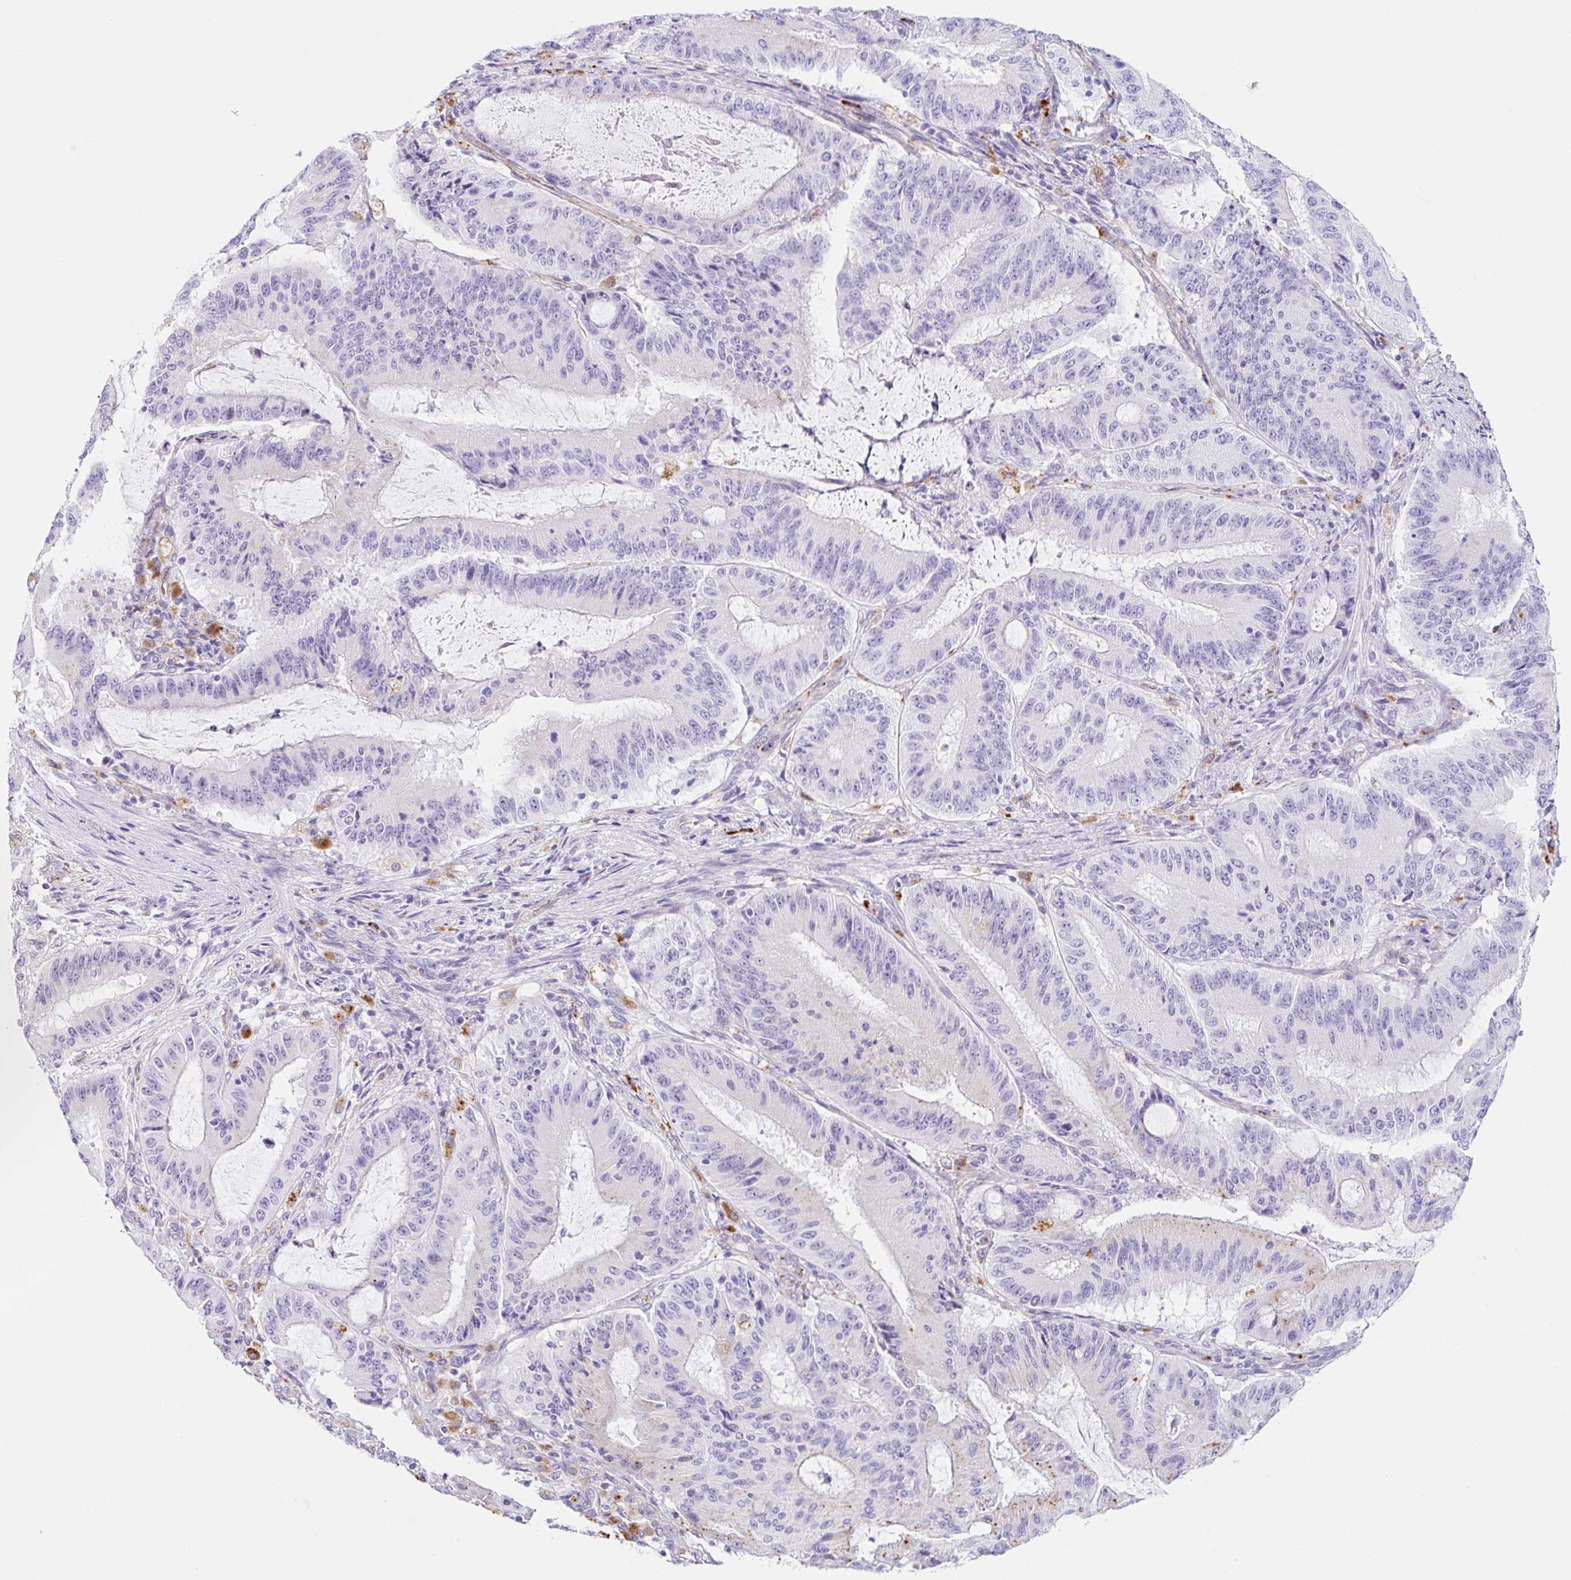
{"staining": {"intensity": "negative", "quantity": "none", "location": "none"}, "tissue": "liver cancer", "cell_type": "Tumor cells", "image_type": "cancer", "snomed": [{"axis": "morphology", "description": "Normal tissue, NOS"}, {"axis": "morphology", "description": "Cholangiocarcinoma"}, {"axis": "topography", "description": "Liver"}, {"axis": "topography", "description": "Peripheral nerve tissue"}], "caption": "Immunohistochemistry (IHC) histopathology image of neoplastic tissue: human liver cholangiocarcinoma stained with DAB (3,3'-diaminobenzidine) demonstrates no significant protein positivity in tumor cells.", "gene": "DKK4", "patient": {"sex": "female", "age": 73}}